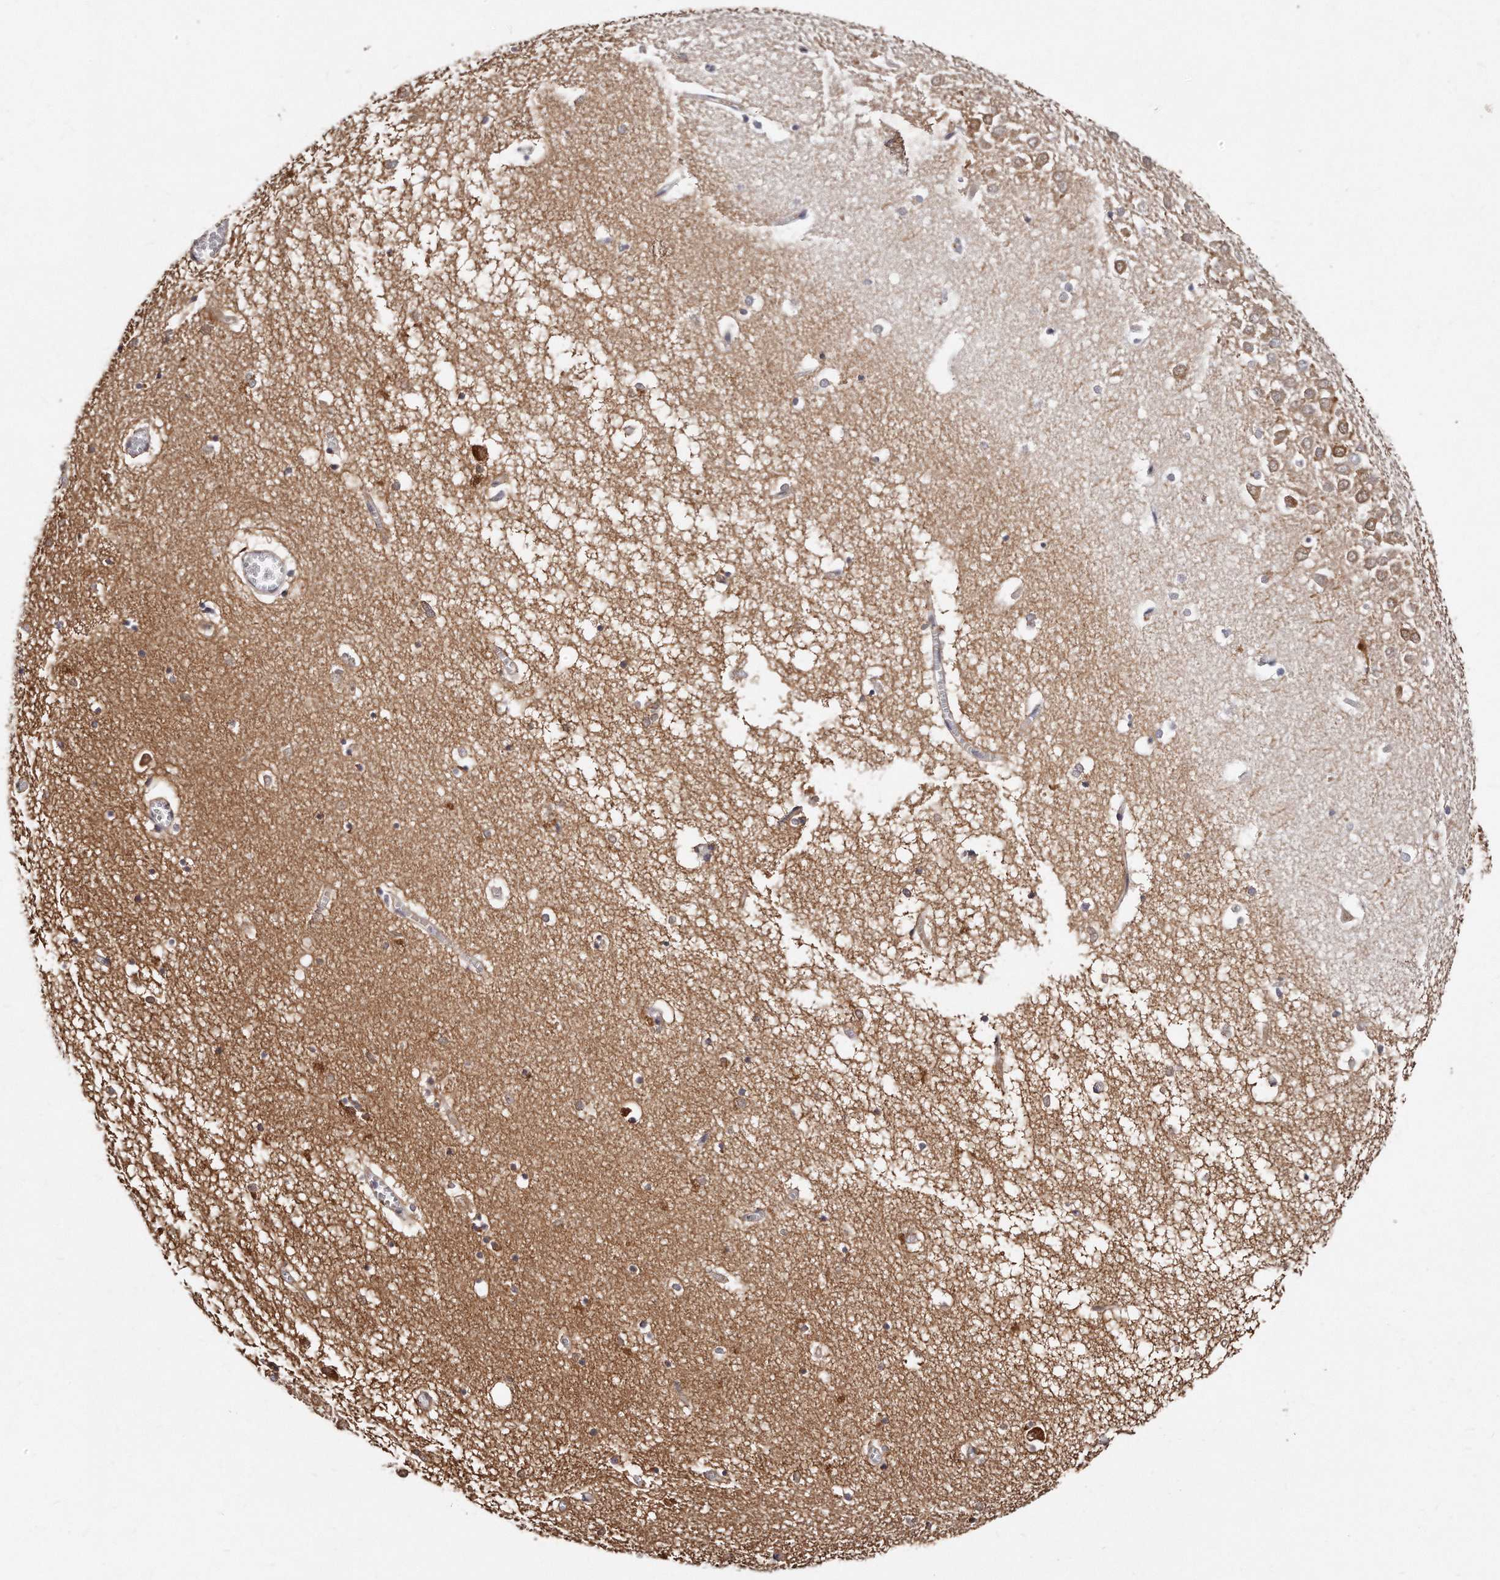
{"staining": {"intensity": "negative", "quantity": "none", "location": "none"}, "tissue": "hippocampus", "cell_type": "Glial cells", "image_type": "normal", "snomed": [{"axis": "morphology", "description": "Normal tissue, NOS"}, {"axis": "topography", "description": "Hippocampus"}], "caption": "This is a image of immunohistochemistry staining of benign hippocampus, which shows no staining in glial cells.", "gene": "GDA", "patient": {"sex": "male", "age": 70}}